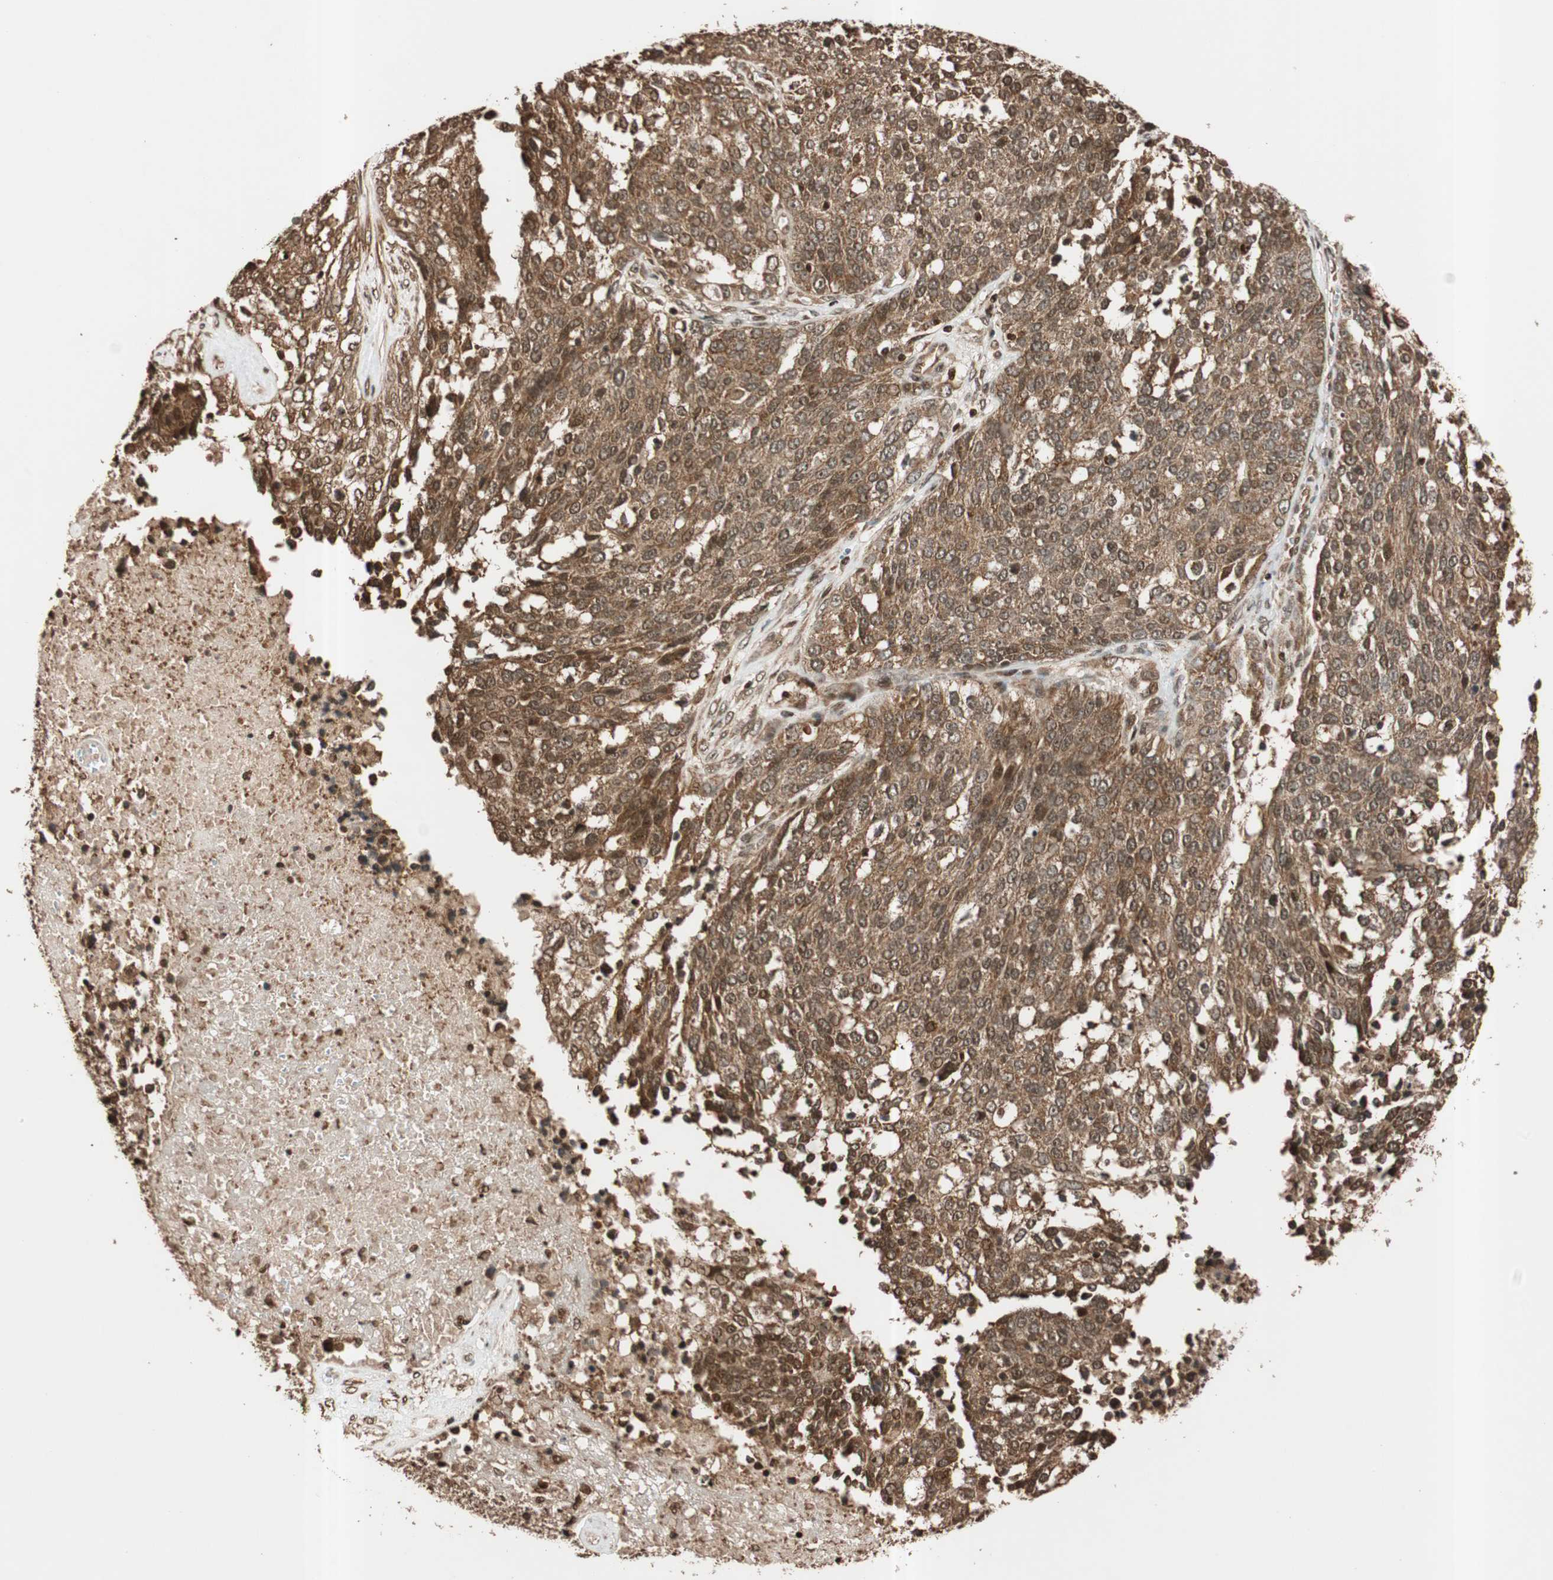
{"staining": {"intensity": "moderate", "quantity": ">75%", "location": "cytoplasmic/membranous"}, "tissue": "ovarian cancer", "cell_type": "Tumor cells", "image_type": "cancer", "snomed": [{"axis": "morphology", "description": "Cystadenocarcinoma, serous, NOS"}, {"axis": "topography", "description": "Ovary"}], "caption": "DAB immunohistochemical staining of human ovarian cancer reveals moderate cytoplasmic/membranous protein positivity in about >75% of tumor cells.", "gene": "ALKBH5", "patient": {"sex": "female", "age": 44}}